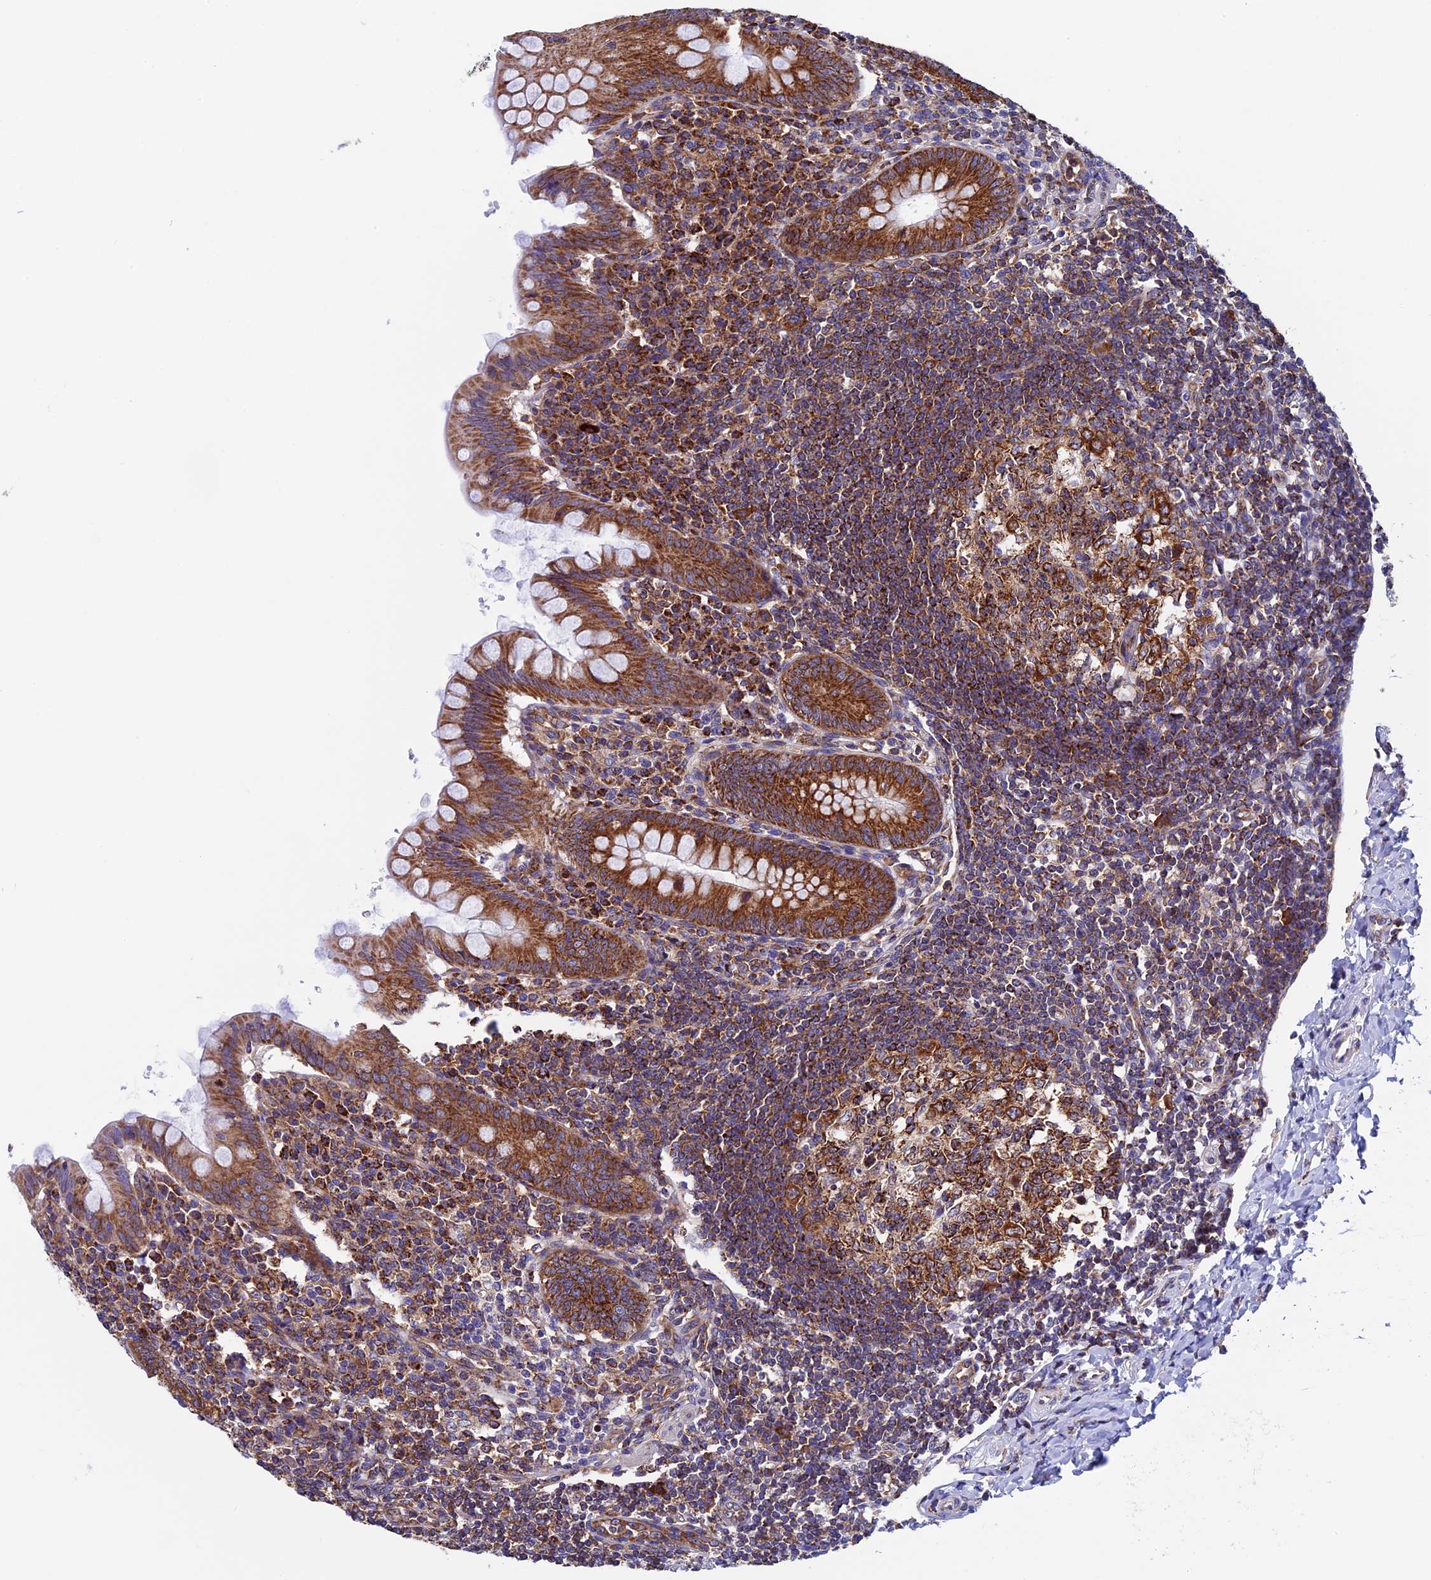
{"staining": {"intensity": "strong", "quantity": ">75%", "location": "cytoplasmic/membranous"}, "tissue": "appendix", "cell_type": "Glandular cells", "image_type": "normal", "snomed": [{"axis": "morphology", "description": "Normal tissue, NOS"}, {"axis": "topography", "description": "Appendix"}], "caption": "A micrograph of human appendix stained for a protein demonstrates strong cytoplasmic/membranous brown staining in glandular cells. (DAB (3,3'-diaminobenzidine) IHC, brown staining for protein, blue staining for nuclei).", "gene": "SLC9A5", "patient": {"sex": "female", "age": 33}}